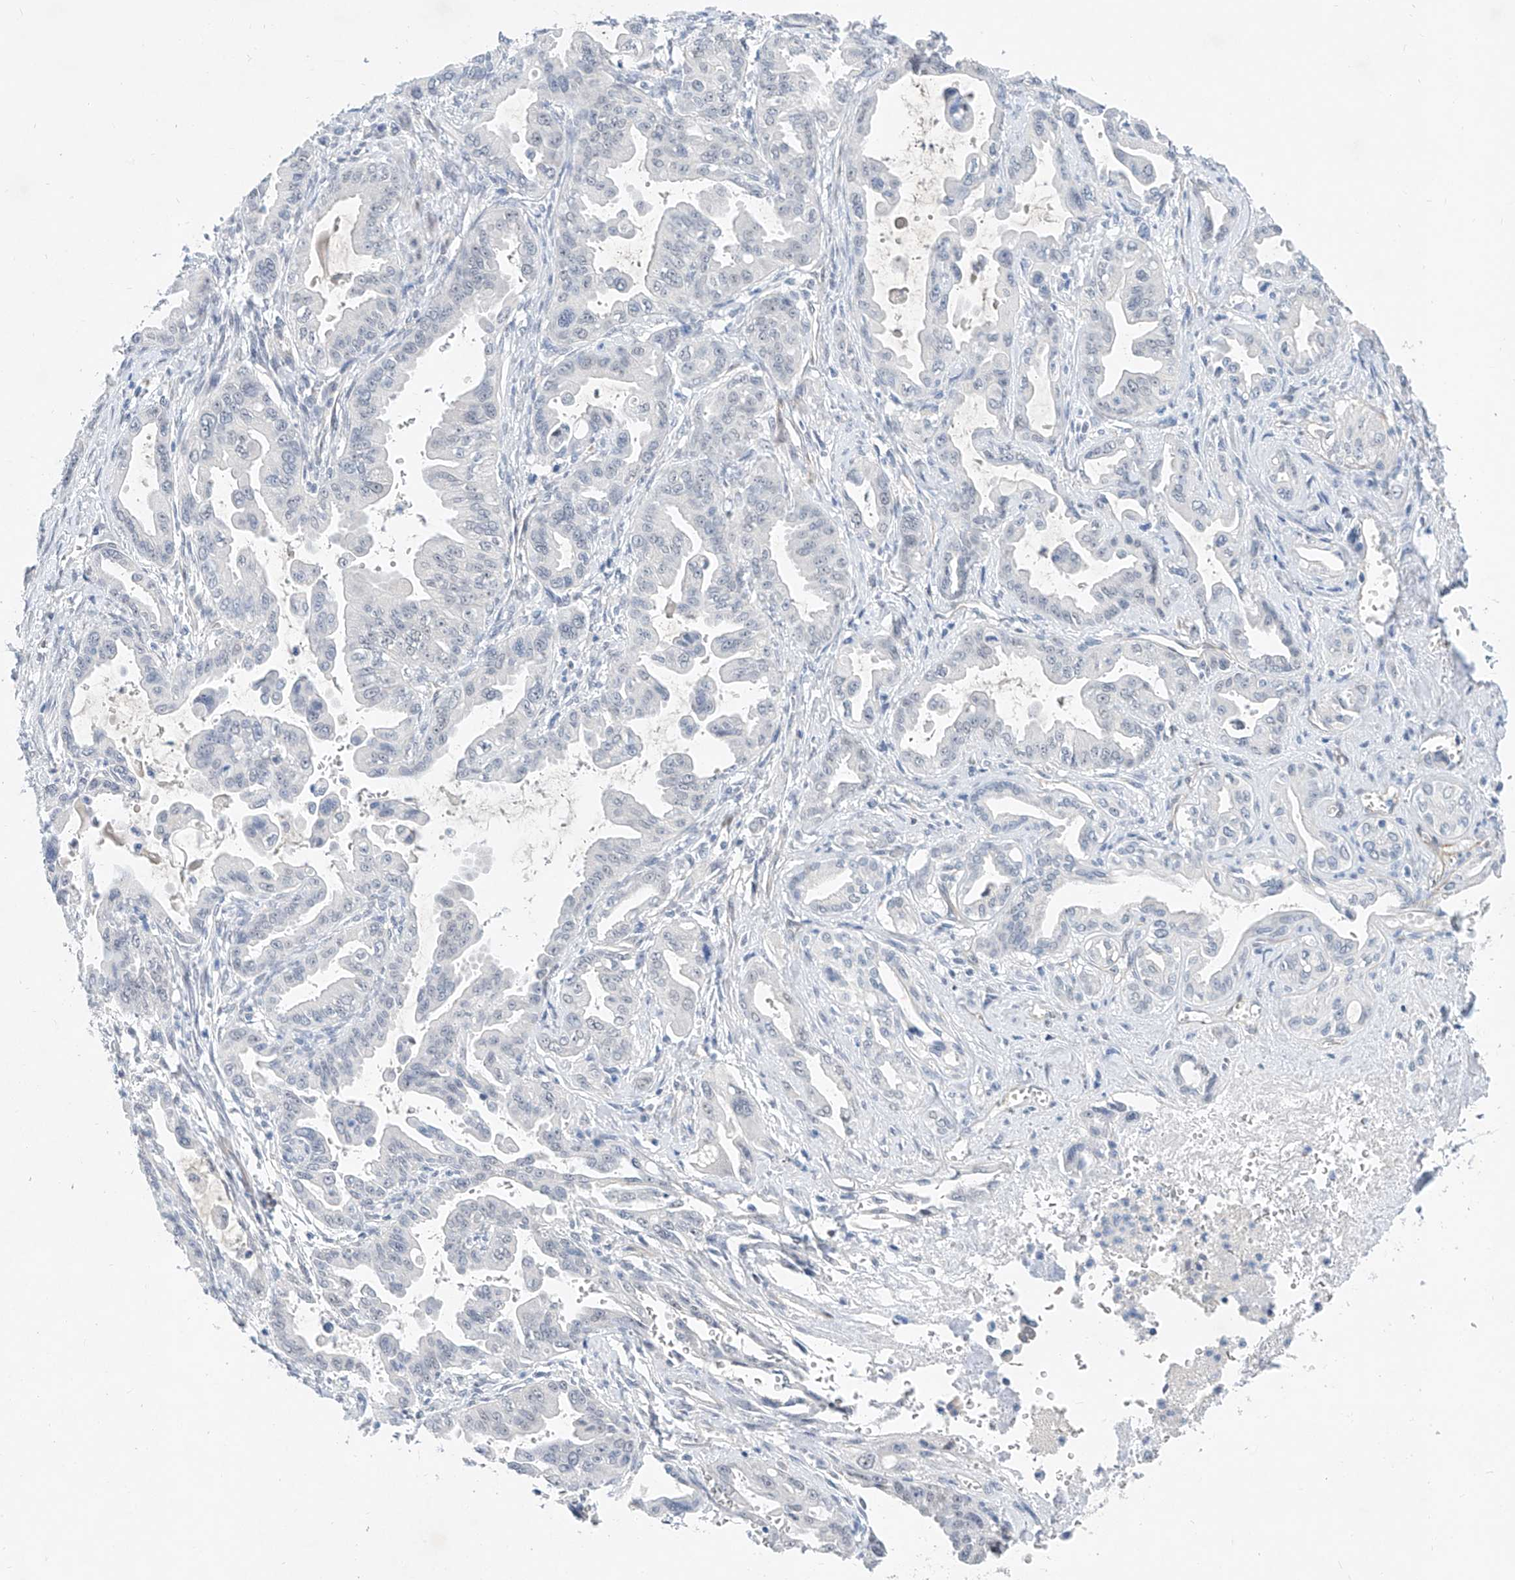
{"staining": {"intensity": "negative", "quantity": "none", "location": "none"}, "tissue": "pancreatic cancer", "cell_type": "Tumor cells", "image_type": "cancer", "snomed": [{"axis": "morphology", "description": "Adenocarcinoma, NOS"}, {"axis": "topography", "description": "Pancreas"}], "caption": "A photomicrograph of pancreatic cancer (adenocarcinoma) stained for a protein shows no brown staining in tumor cells. (DAB immunohistochemistry with hematoxylin counter stain).", "gene": "BPTF", "patient": {"sex": "male", "age": 70}}